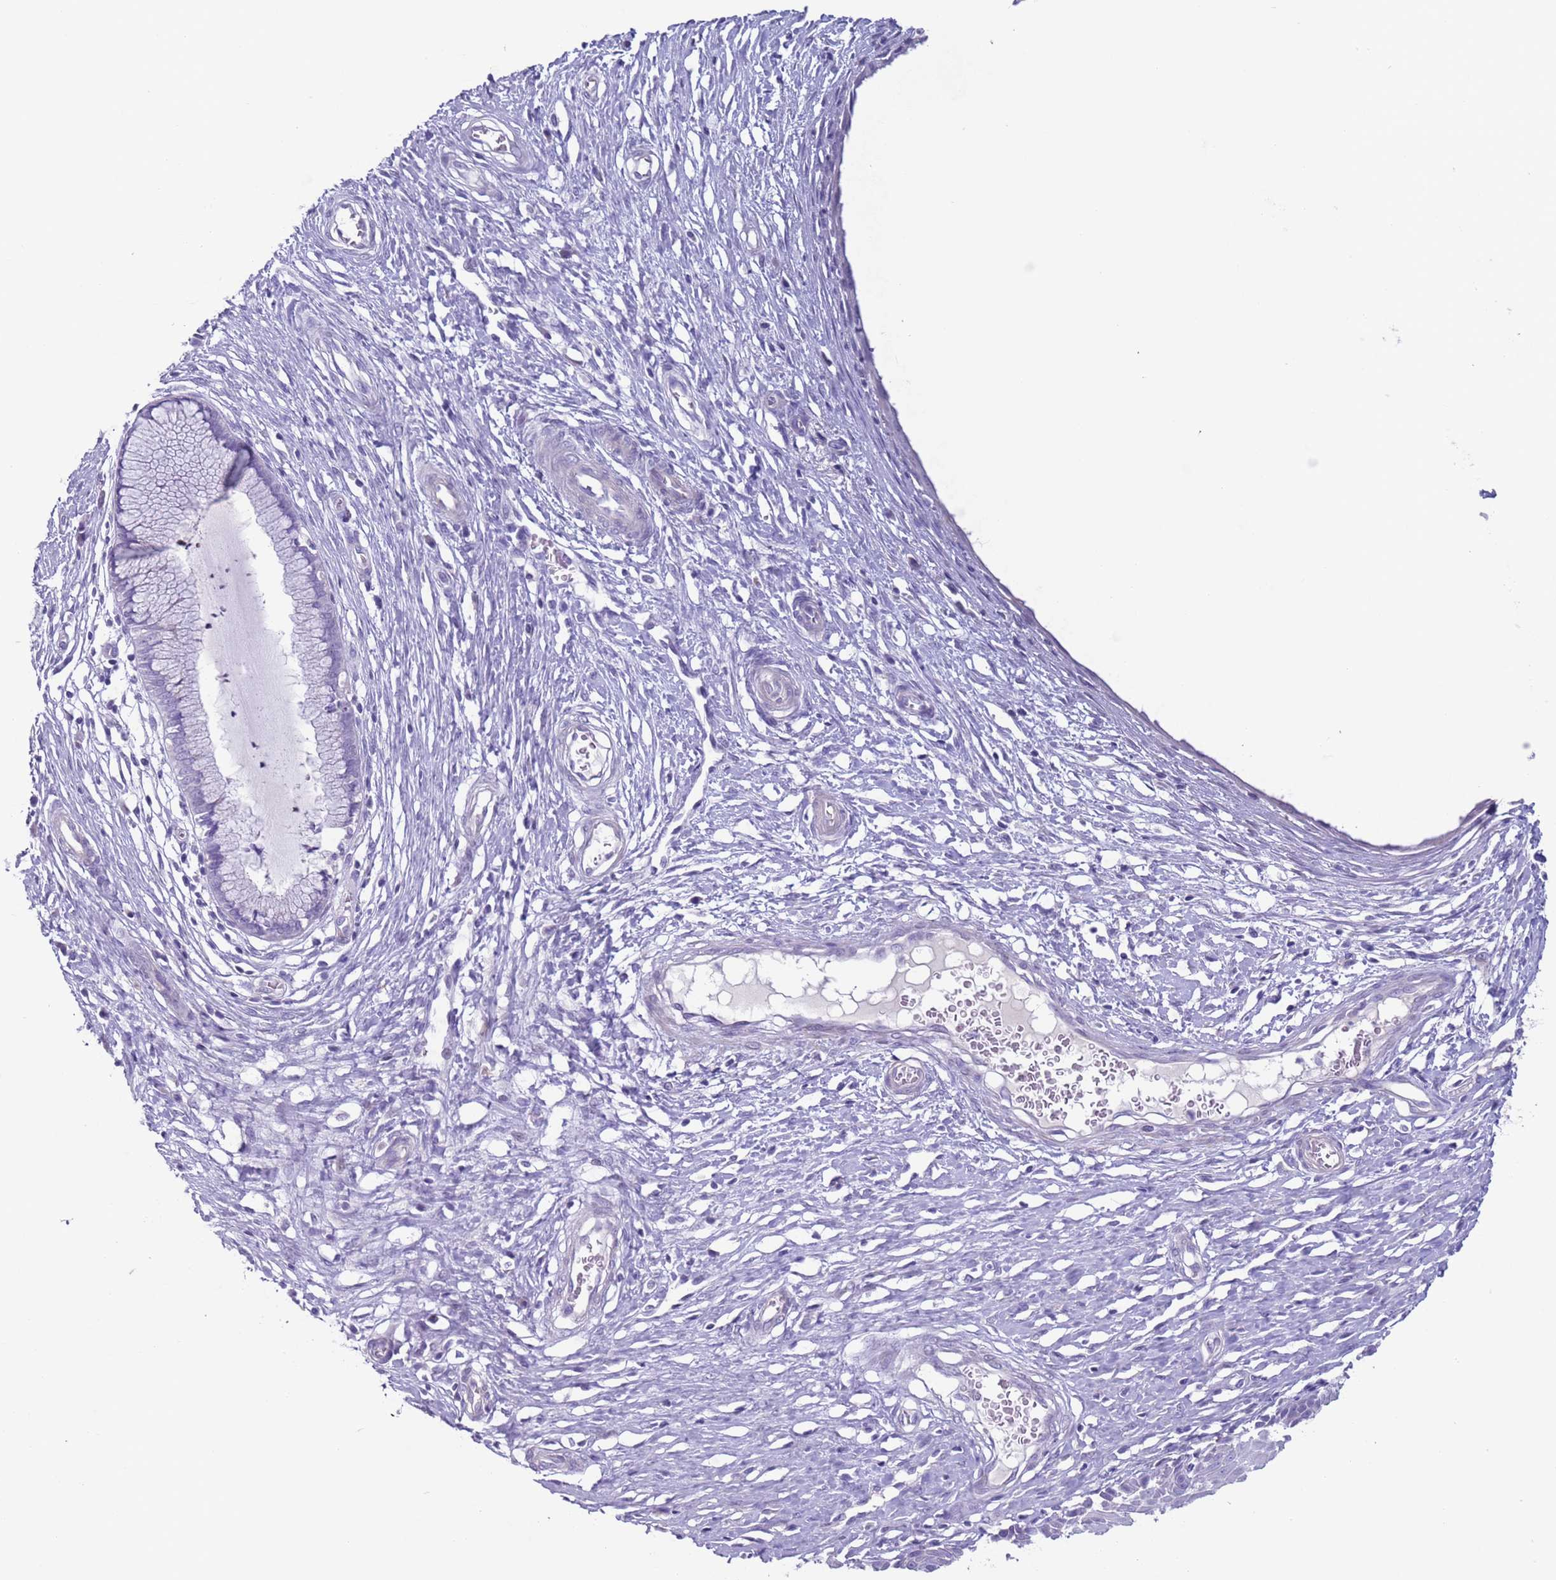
{"staining": {"intensity": "negative", "quantity": "none", "location": "none"}, "tissue": "cervix", "cell_type": "Glandular cells", "image_type": "normal", "snomed": [{"axis": "morphology", "description": "Normal tissue, NOS"}, {"axis": "topography", "description": "Cervix"}], "caption": "High power microscopy histopathology image of an immunohistochemistry (IHC) photomicrograph of benign cervix, revealing no significant staining in glandular cells.", "gene": "NPAP1", "patient": {"sex": "female", "age": 55}}